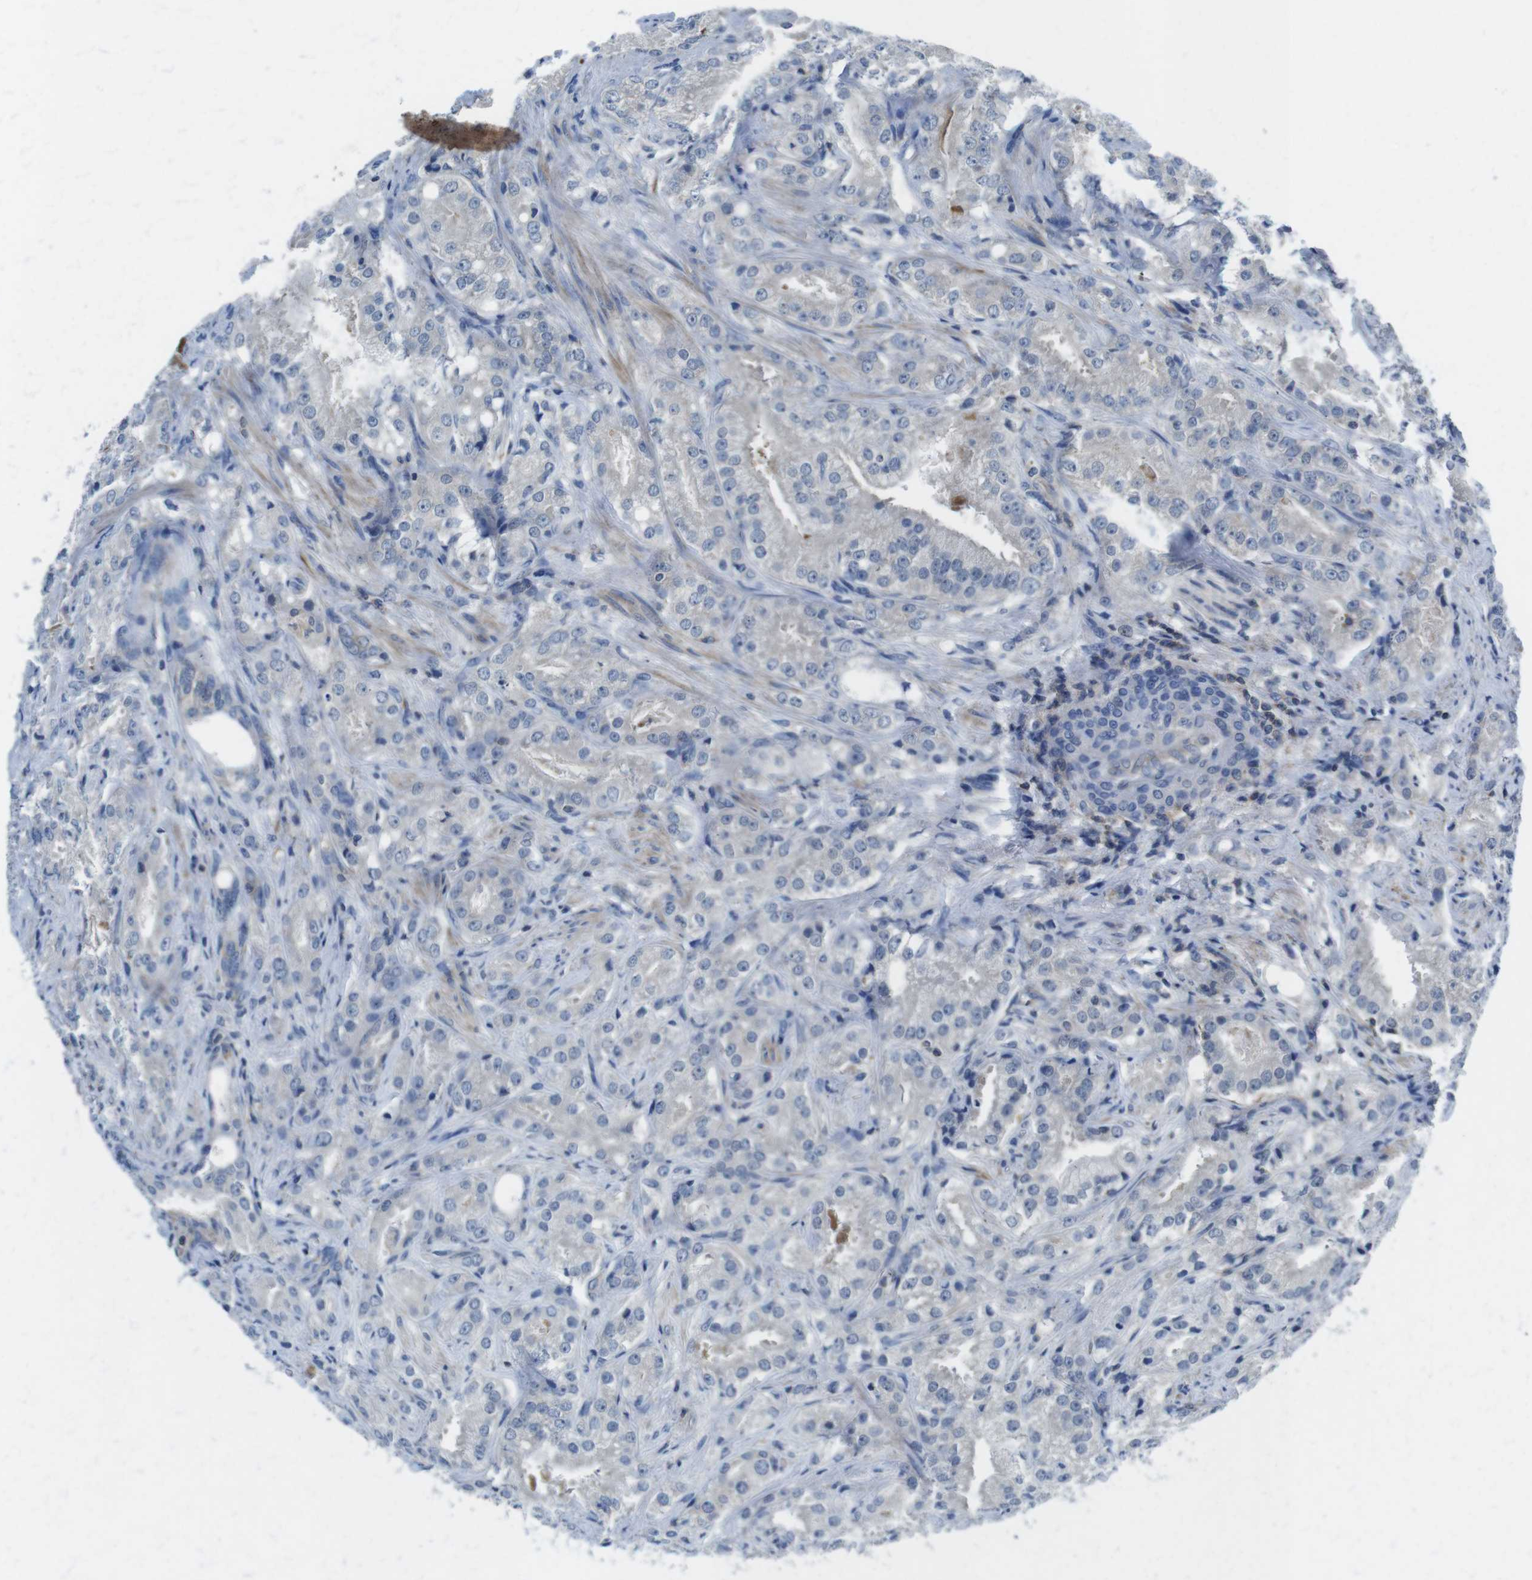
{"staining": {"intensity": "negative", "quantity": "none", "location": "none"}, "tissue": "prostate cancer", "cell_type": "Tumor cells", "image_type": "cancer", "snomed": [{"axis": "morphology", "description": "Adenocarcinoma, High grade"}, {"axis": "topography", "description": "Prostate"}], "caption": "This is a image of immunohistochemistry (IHC) staining of adenocarcinoma (high-grade) (prostate), which shows no positivity in tumor cells. (DAB immunohistochemistry (IHC), high magnification).", "gene": "PIK3CD", "patient": {"sex": "male", "age": 64}}